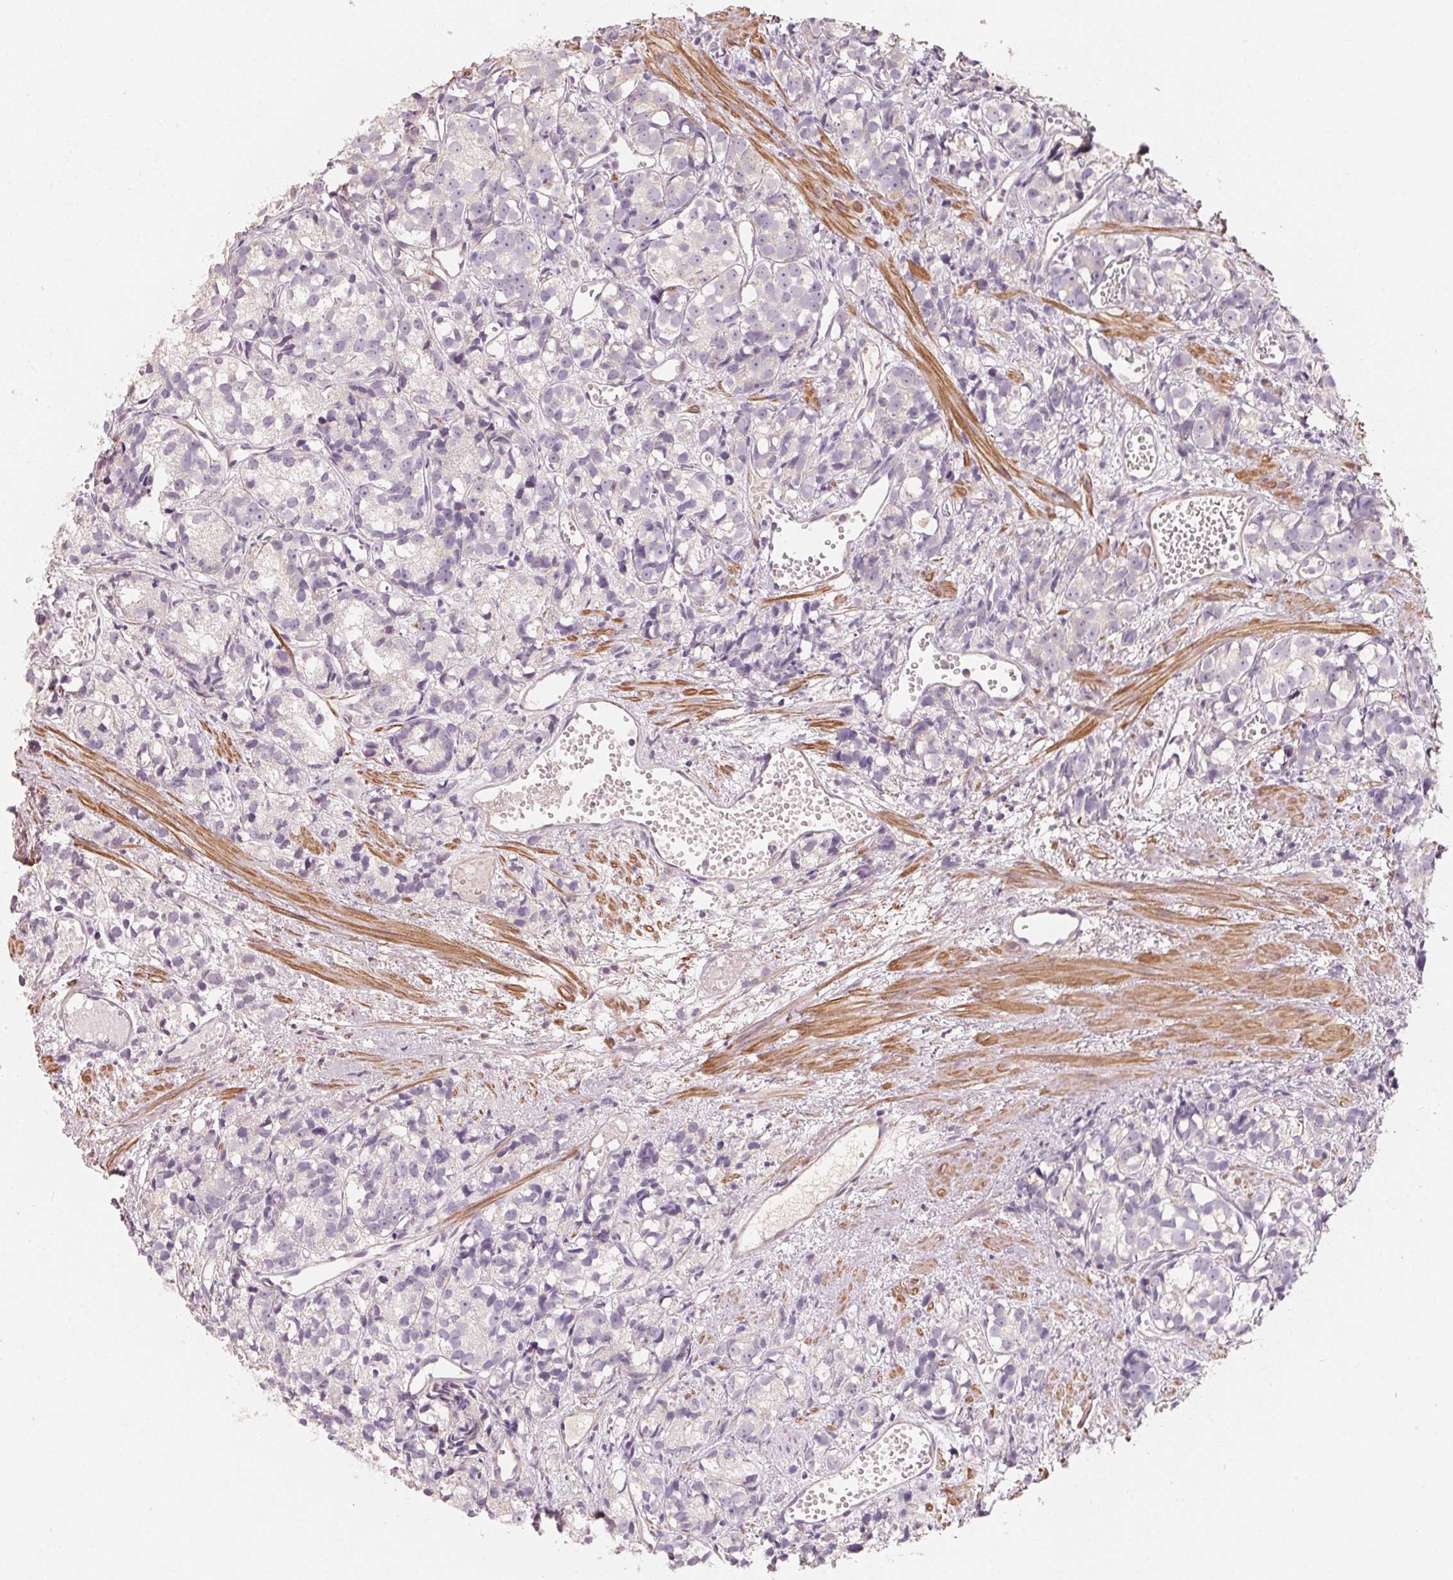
{"staining": {"intensity": "negative", "quantity": "none", "location": "none"}, "tissue": "prostate cancer", "cell_type": "Tumor cells", "image_type": "cancer", "snomed": [{"axis": "morphology", "description": "Adenocarcinoma, High grade"}, {"axis": "topography", "description": "Prostate"}], "caption": "Image shows no significant protein expression in tumor cells of prostate cancer (adenocarcinoma (high-grade)).", "gene": "TP53AIP1", "patient": {"sex": "male", "age": 77}}